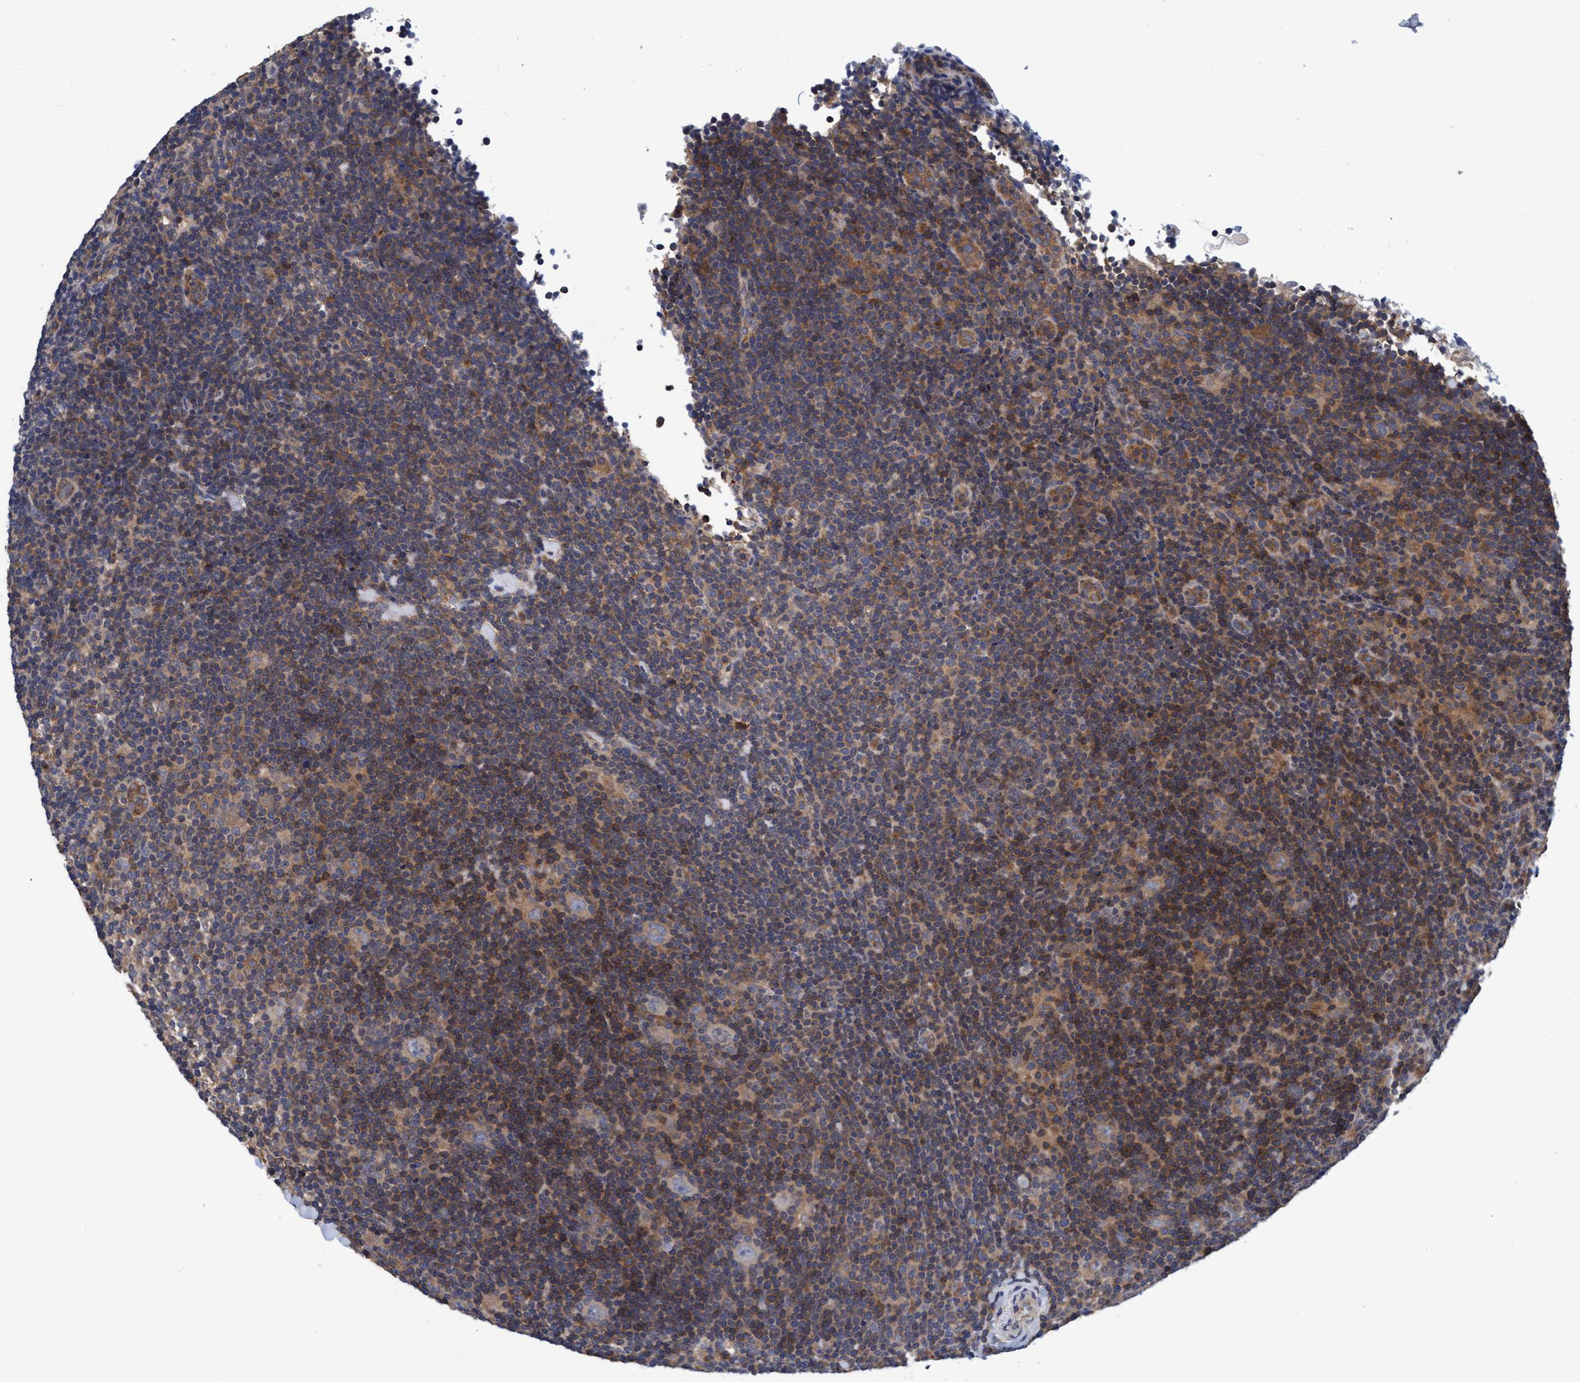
{"staining": {"intensity": "weak", "quantity": "25%-75%", "location": "cytoplasmic/membranous"}, "tissue": "lymphoma", "cell_type": "Tumor cells", "image_type": "cancer", "snomed": [{"axis": "morphology", "description": "Hodgkin's disease, NOS"}, {"axis": "topography", "description": "Lymph node"}], "caption": "Immunohistochemical staining of human lymphoma exhibits weak cytoplasmic/membranous protein positivity in approximately 25%-75% of tumor cells.", "gene": "CALCOCO2", "patient": {"sex": "female", "age": 57}}